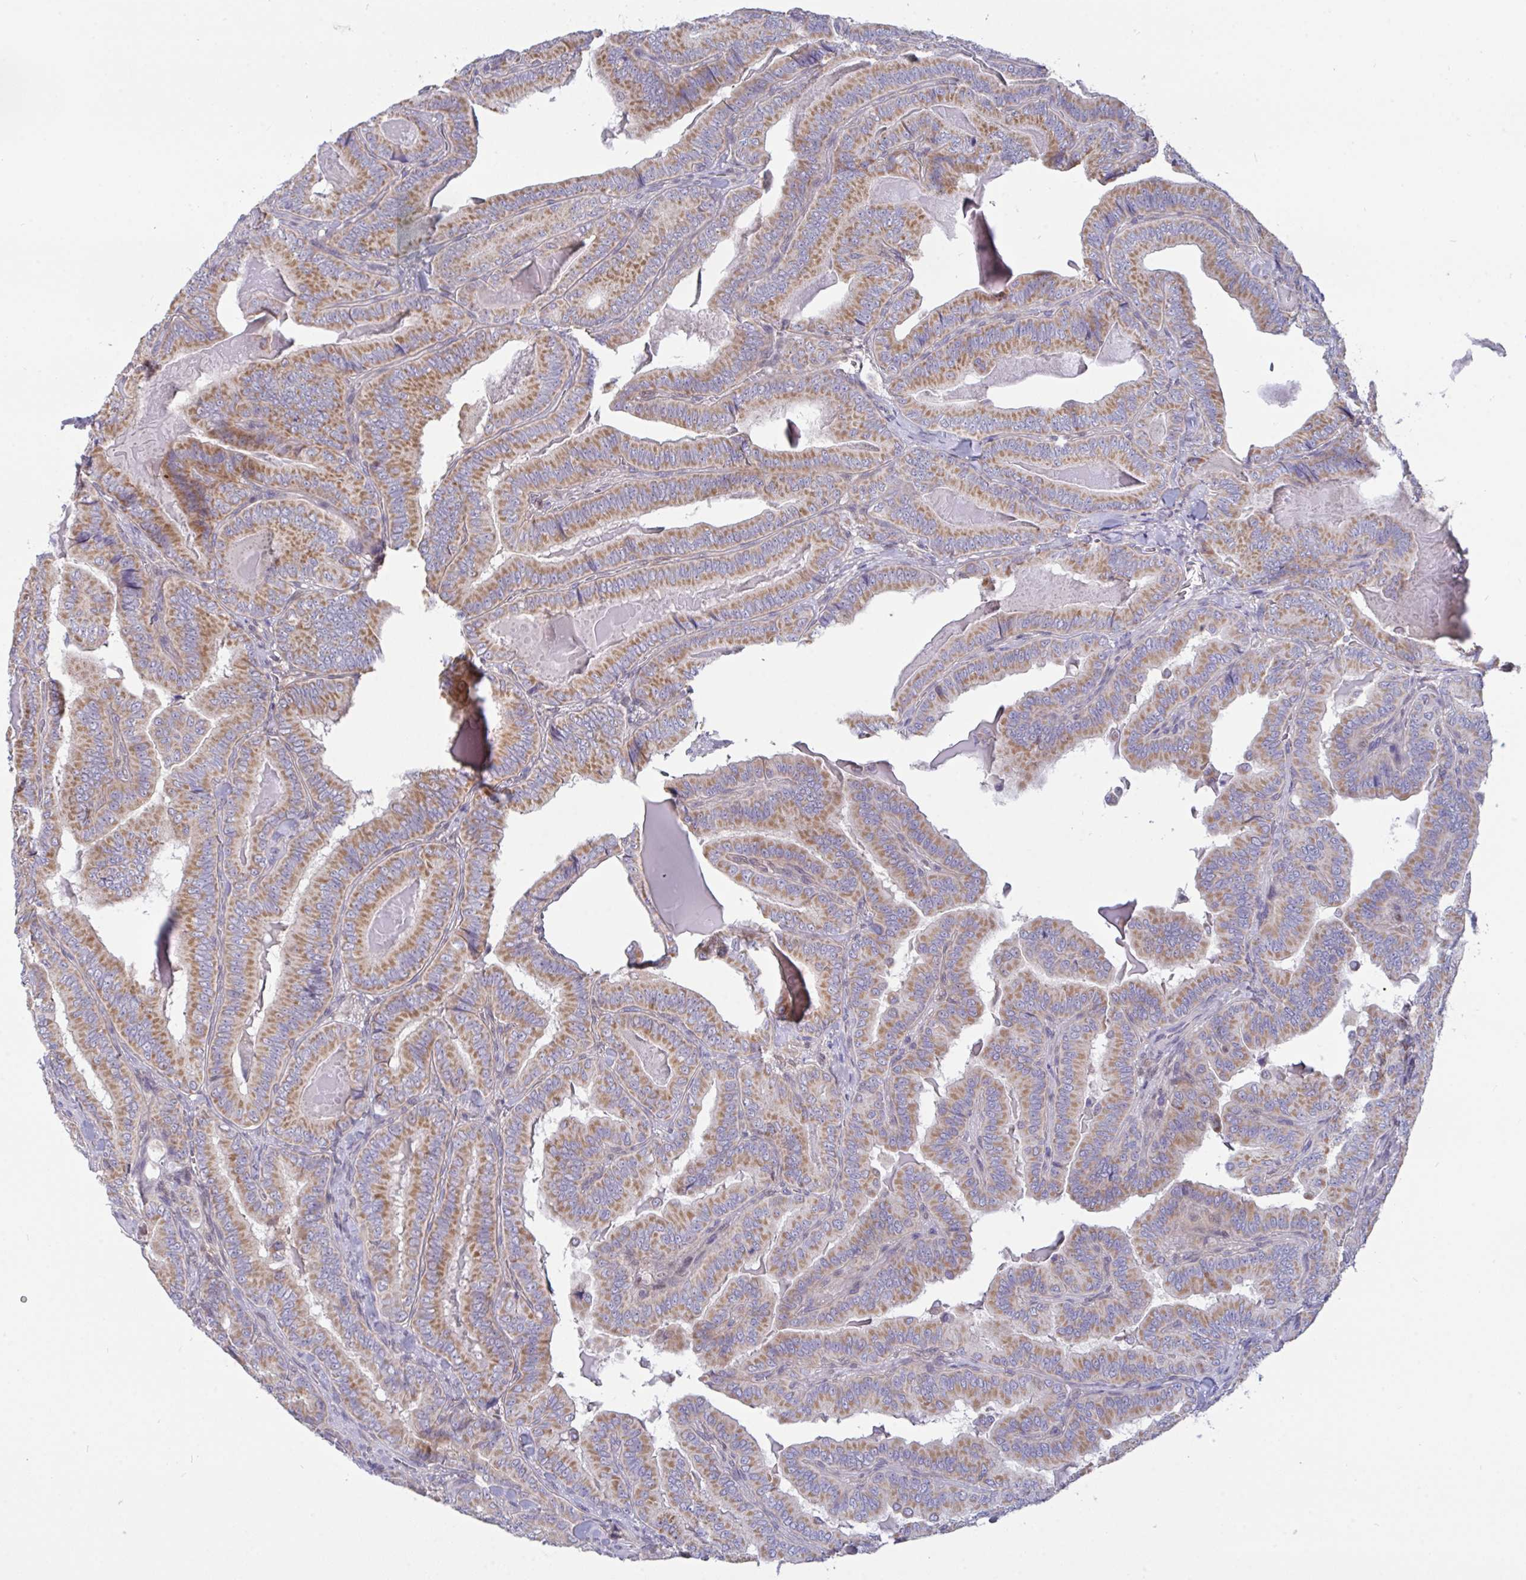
{"staining": {"intensity": "moderate", "quantity": ">75%", "location": "cytoplasmic/membranous"}, "tissue": "thyroid cancer", "cell_type": "Tumor cells", "image_type": "cancer", "snomed": [{"axis": "morphology", "description": "Papillary adenocarcinoma, NOS"}, {"axis": "topography", "description": "Thyroid gland"}], "caption": "A brown stain shows moderate cytoplasmic/membranous expression of a protein in human thyroid cancer tumor cells. (DAB IHC, brown staining for protein, blue staining for nuclei).", "gene": "L3HYPDH", "patient": {"sex": "male", "age": 61}}